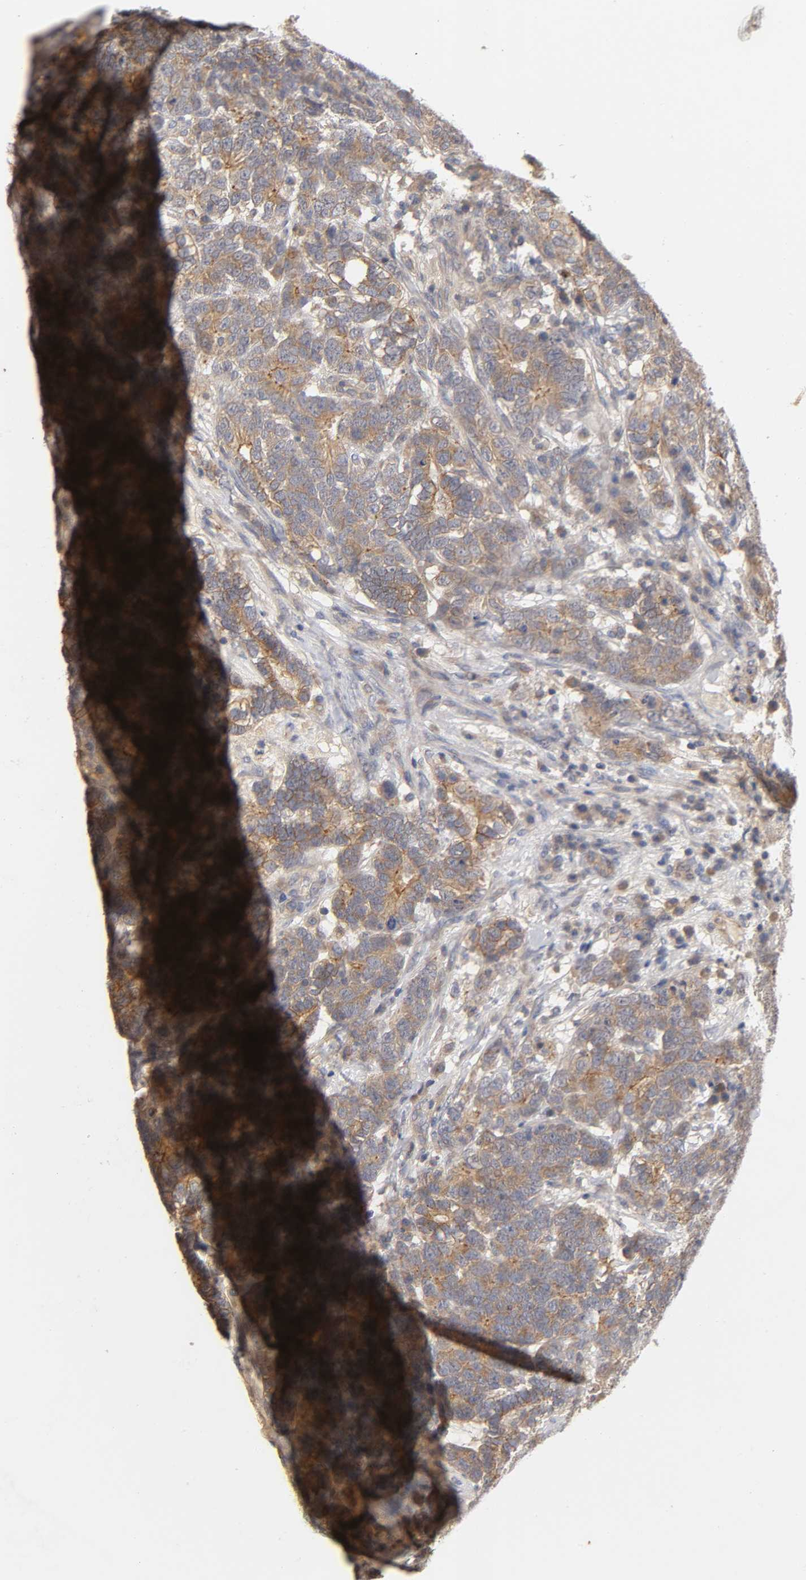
{"staining": {"intensity": "moderate", "quantity": ">75%", "location": "cytoplasmic/membranous"}, "tissue": "testis cancer", "cell_type": "Tumor cells", "image_type": "cancer", "snomed": [{"axis": "morphology", "description": "Carcinoma, Embryonal, NOS"}, {"axis": "topography", "description": "Testis"}], "caption": "The photomicrograph displays a brown stain indicating the presence of a protein in the cytoplasmic/membranous of tumor cells in testis cancer. The staining was performed using DAB (3,3'-diaminobenzidine) to visualize the protein expression in brown, while the nuclei were stained in blue with hematoxylin (Magnification: 20x).", "gene": "PDZD11", "patient": {"sex": "male", "age": 26}}